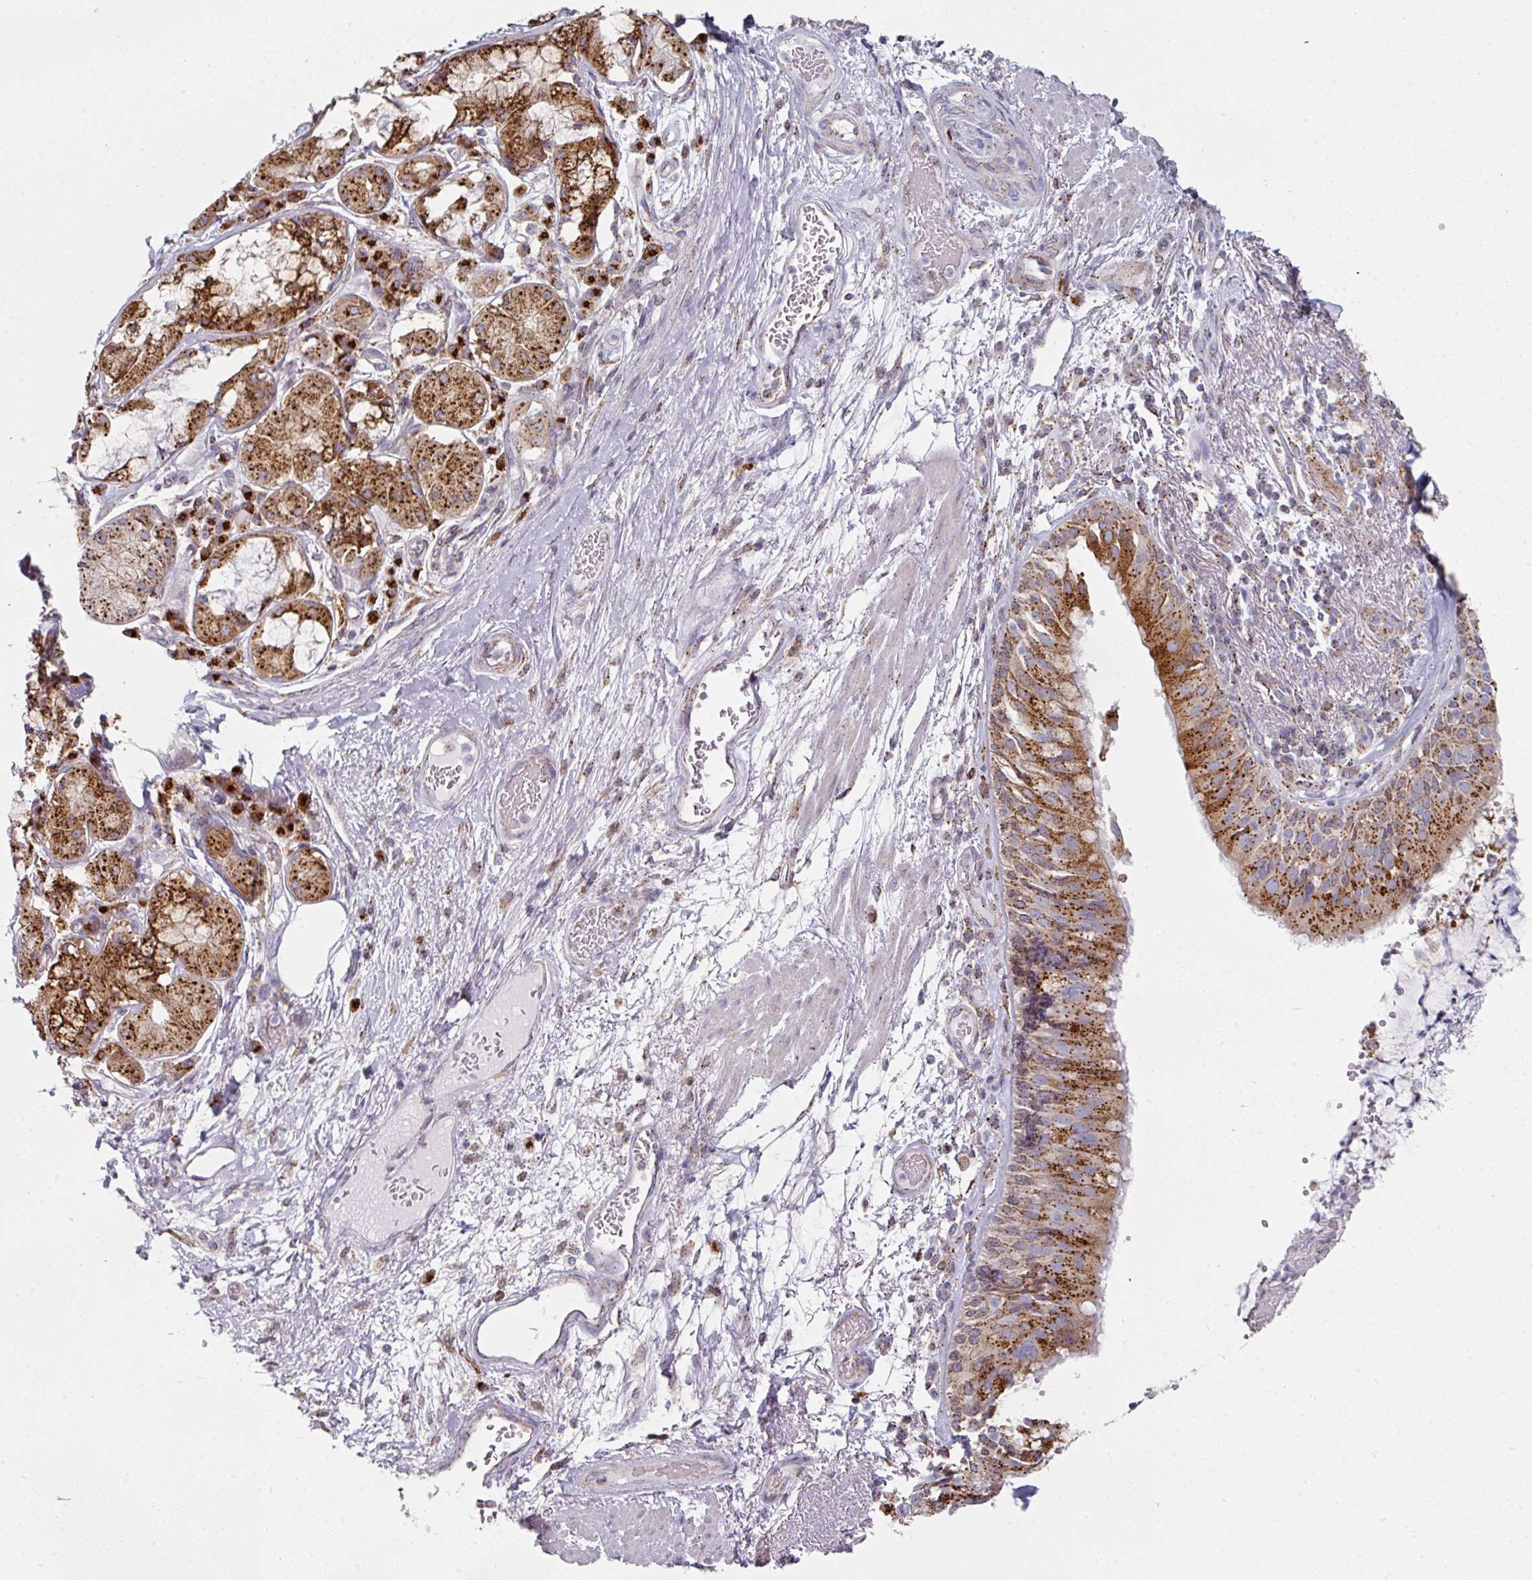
{"staining": {"intensity": "strong", "quantity": "25%-75%", "location": "cytoplasmic/membranous"}, "tissue": "bronchus", "cell_type": "Respiratory epithelial cells", "image_type": "normal", "snomed": [{"axis": "morphology", "description": "Normal tissue, NOS"}, {"axis": "topography", "description": "Cartilage tissue"}, {"axis": "topography", "description": "Bronchus"}], "caption": "A high-resolution photomicrograph shows immunohistochemistry (IHC) staining of unremarkable bronchus, which demonstrates strong cytoplasmic/membranous positivity in approximately 25%-75% of respiratory epithelial cells.", "gene": "CCDC85B", "patient": {"sex": "male", "age": 63}}